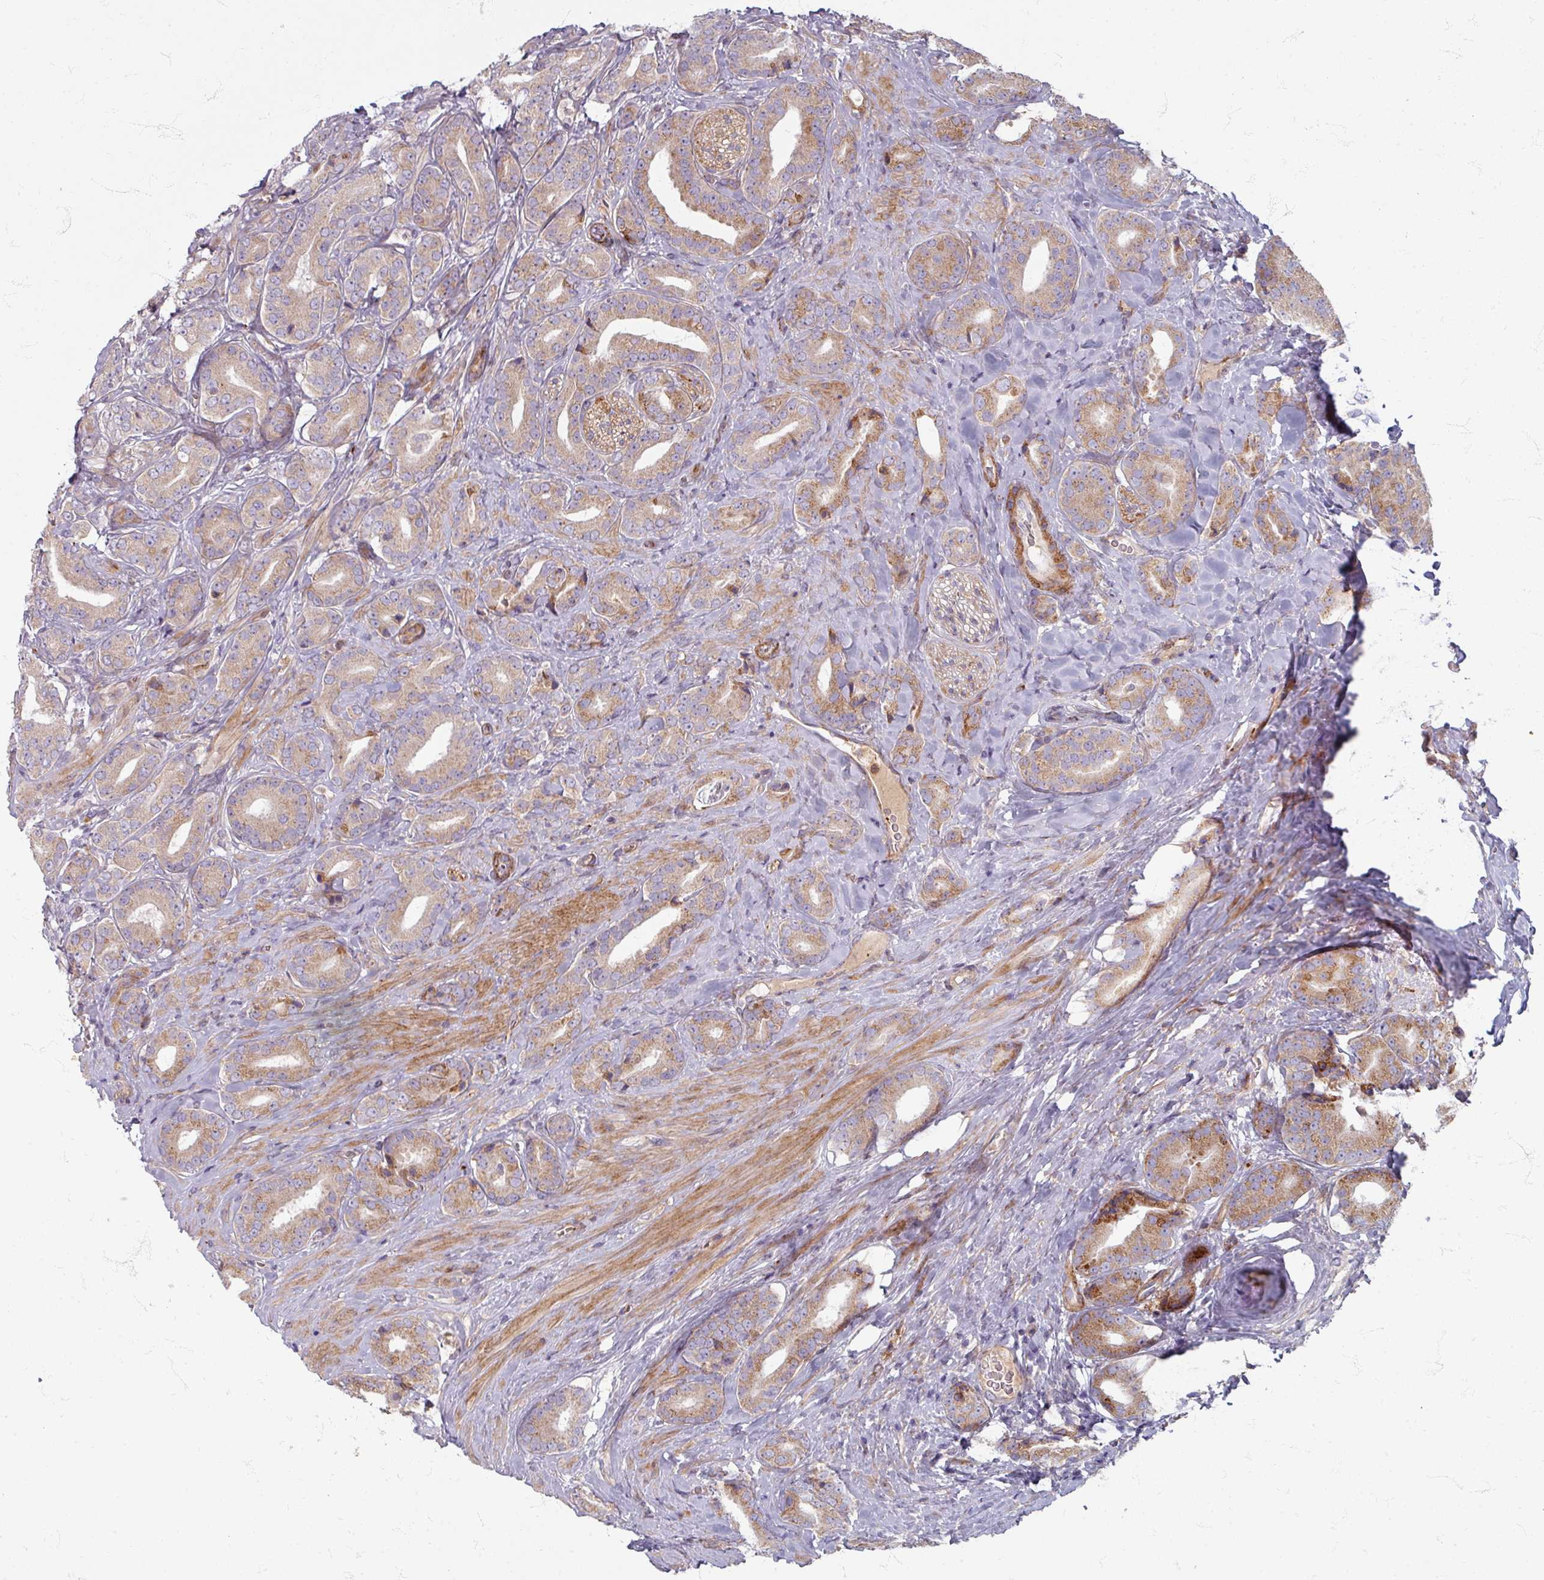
{"staining": {"intensity": "moderate", "quantity": ">75%", "location": "cytoplasmic/membranous"}, "tissue": "prostate cancer", "cell_type": "Tumor cells", "image_type": "cancer", "snomed": [{"axis": "morphology", "description": "Adenocarcinoma, High grade"}, {"axis": "topography", "description": "Prostate"}], "caption": "Immunohistochemistry (IHC) micrograph of human prostate adenocarcinoma (high-grade) stained for a protein (brown), which demonstrates medium levels of moderate cytoplasmic/membranous expression in about >75% of tumor cells.", "gene": "GABARAPL1", "patient": {"sex": "male", "age": 63}}